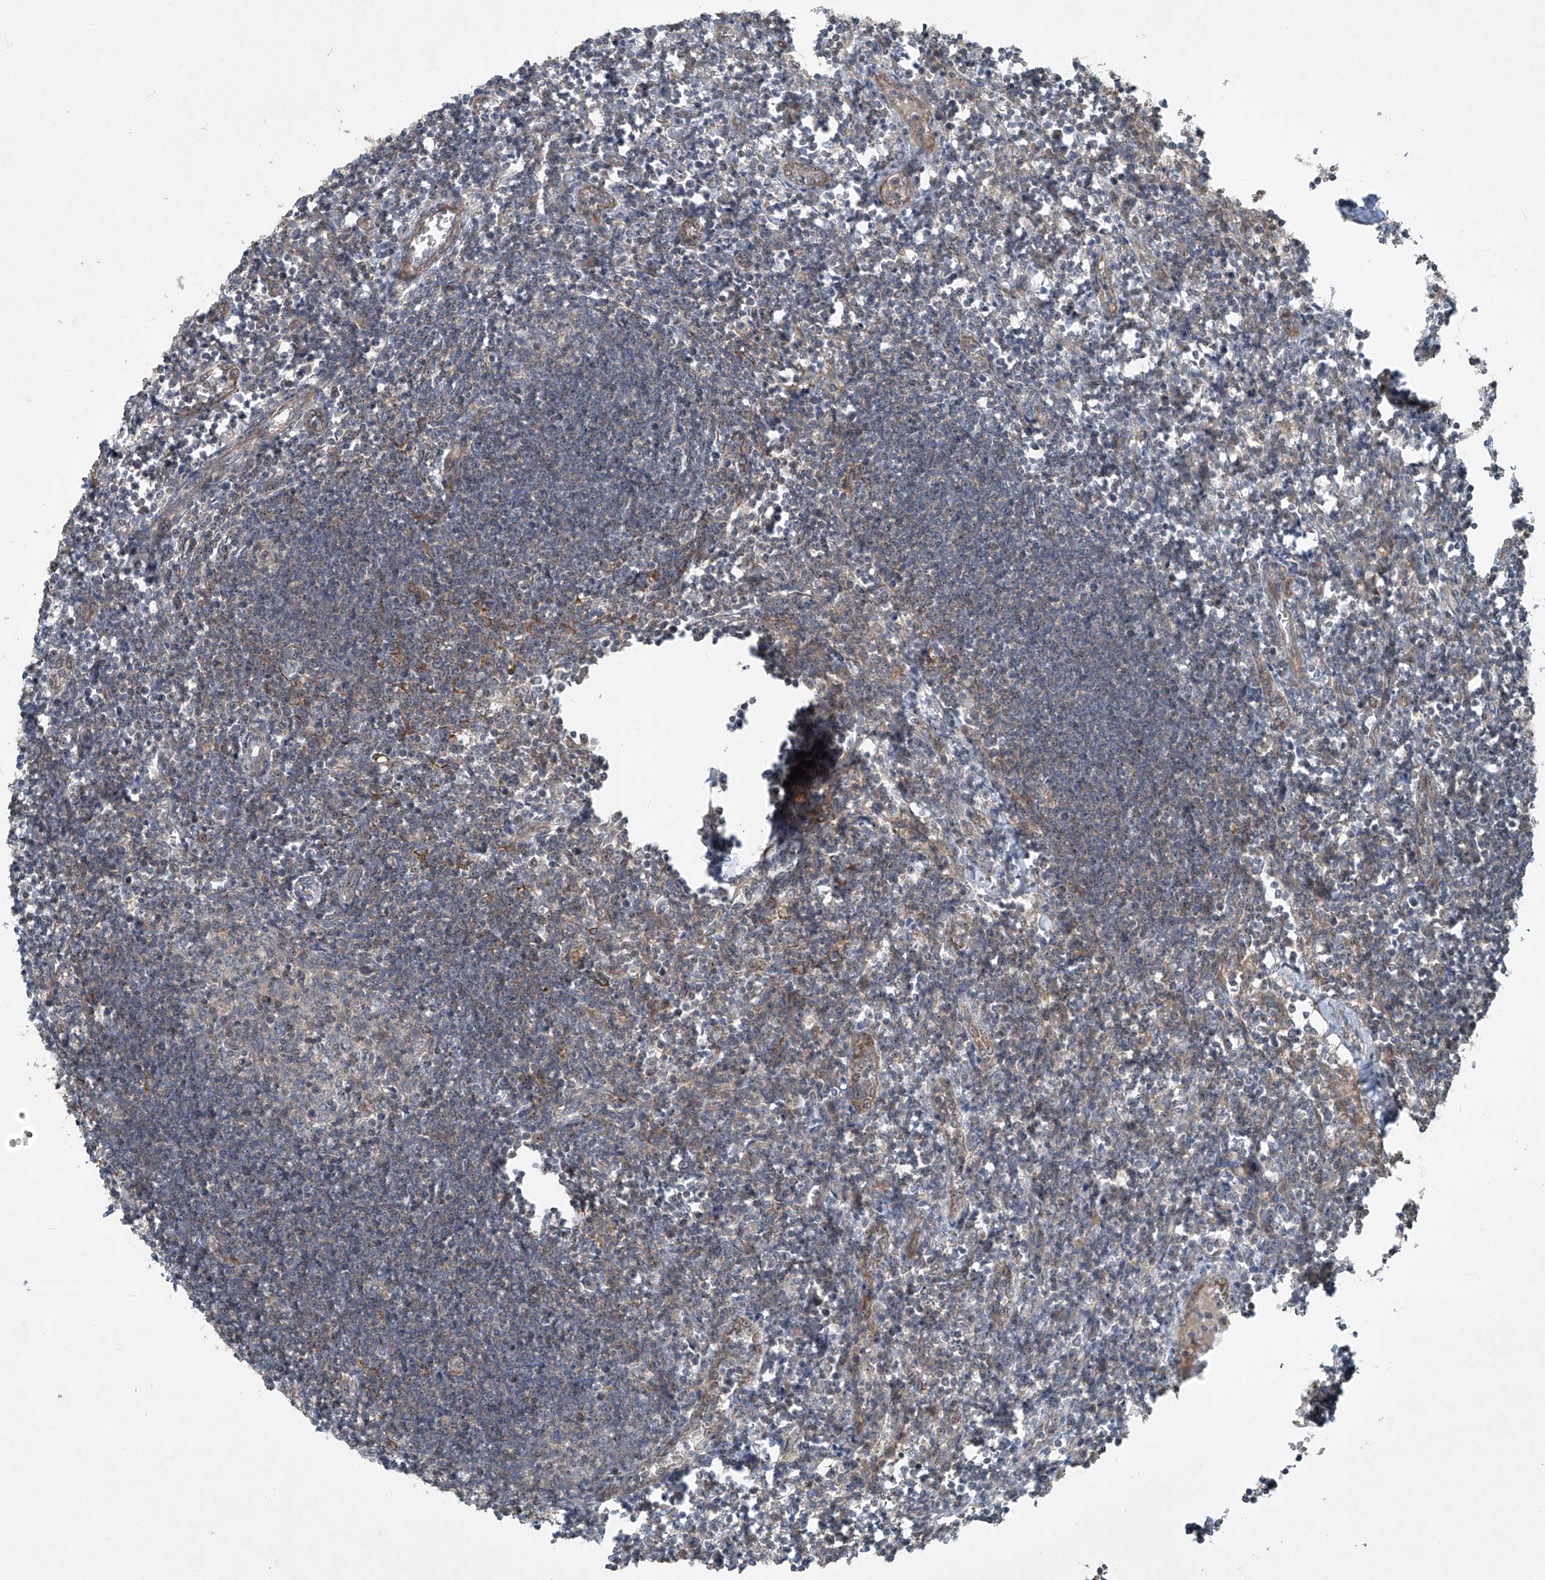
{"staining": {"intensity": "negative", "quantity": "none", "location": "none"}, "tissue": "lymph node", "cell_type": "Germinal center cells", "image_type": "normal", "snomed": [{"axis": "morphology", "description": "Normal tissue, NOS"}, {"axis": "morphology", "description": "Malignant melanoma, Metastatic site"}, {"axis": "topography", "description": "Lymph node"}], "caption": "IHC of unremarkable human lymph node displays no staining in germinal center cells. (DAB immunohistochemistry (IHC) visualized using brightfield microscopy, high magnification).", "gene": "PPCS", "patient": {"sex": "male", "age": 41}}